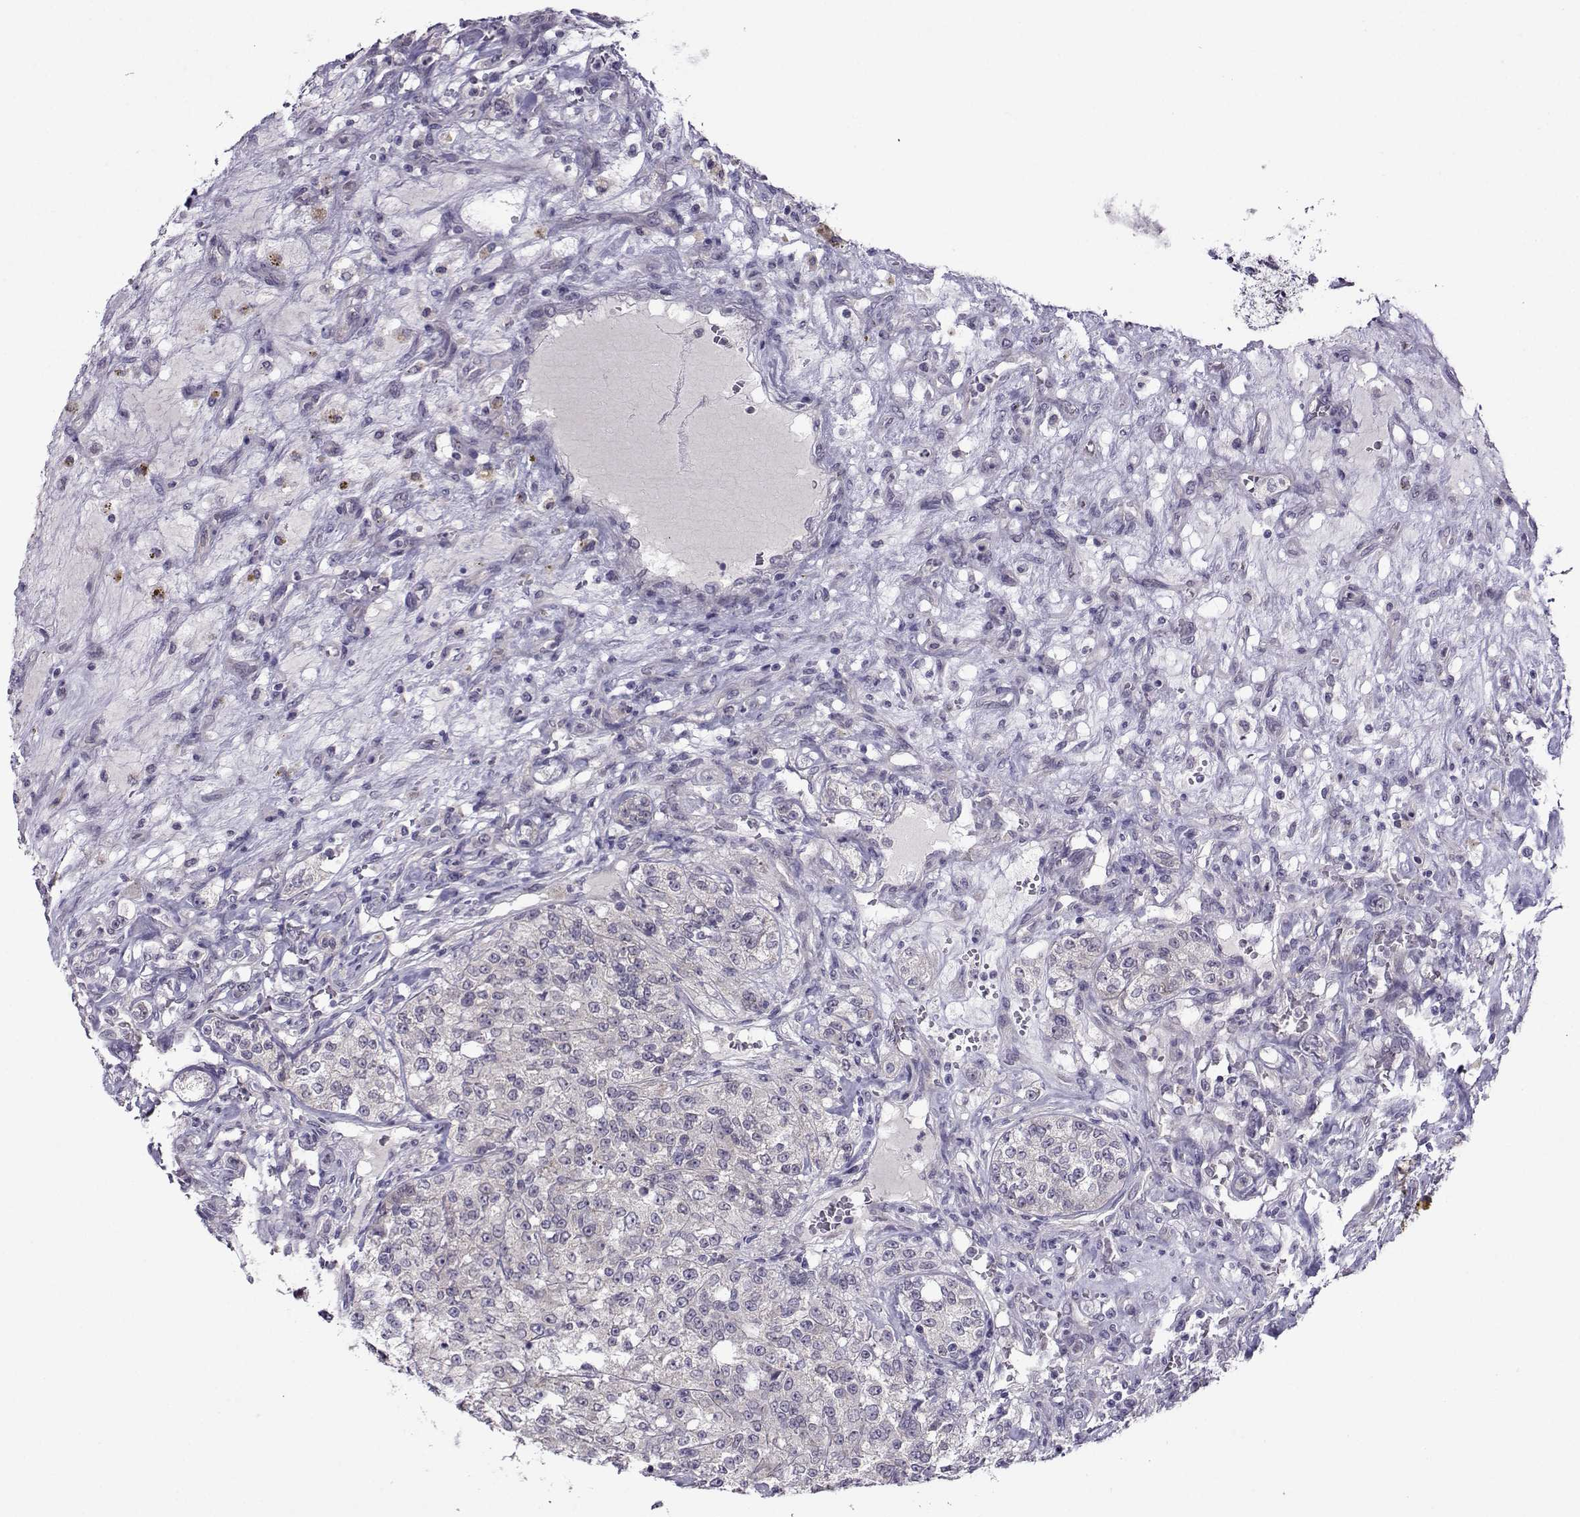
{"staining": {"intensity": "negative", "quantity": "none", "location": "none"}, "tissue": "renal cancer", "cell_type": "Tumor cells", "image_type": "cancer", "snomed": [{"axis": "morphology", "description": "Adenocarcinoma, NOS"}, {"axis": "topography", "description": "Kidney"}], "caption": "The histopathology image reveals no significant expression in tumor cells of adenocarcinoma (renal).", "gene": "DDX20", "patient": {"sex": "female", "age": 63}}